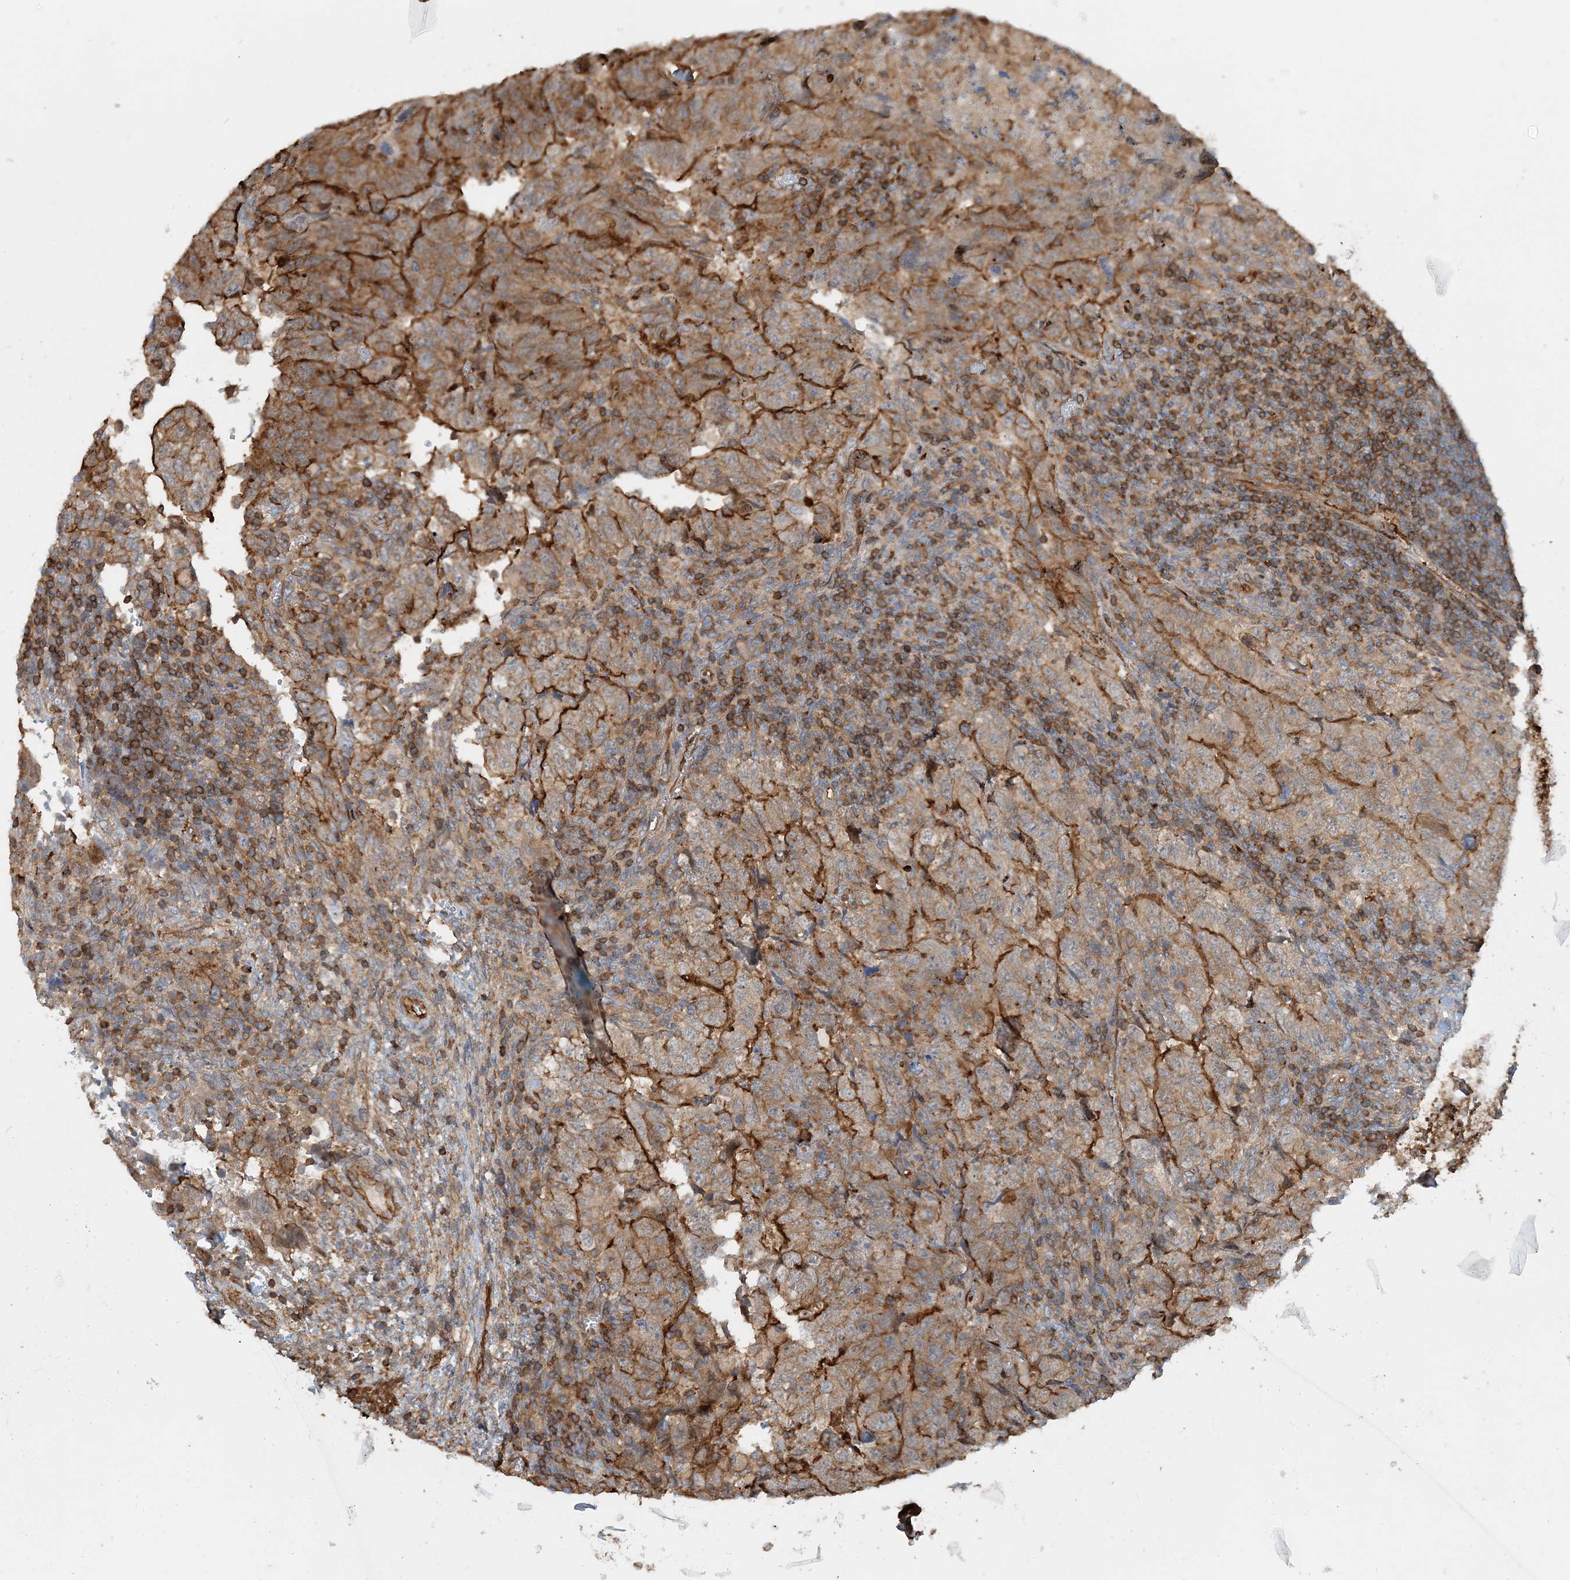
{"staining": {"intensity": "moderate", "quantity": ">75%", "location": "cytoplasmic/membranous"}, "tissue": "testis cancer", "cell_type": "Tumor cells", "image_type": "cancer", "snomed": [{"axis": "morphology", "description": "Carcinoma, Embryonal, NOS"}, {"axis": "topography", "description": "Testis"}], "caption": "Testis cancer was stained to show a protein in brown. There is medium levels of moderate cytoplasmic/membranous staining in approximately >75% of tumor cells. (DAB (3,3'-diaminobenzidine) = brown stain, brightfield microscopy at high magnification).", "gene": "DSTN", "patient": {"sex": "male", "age": 36}}